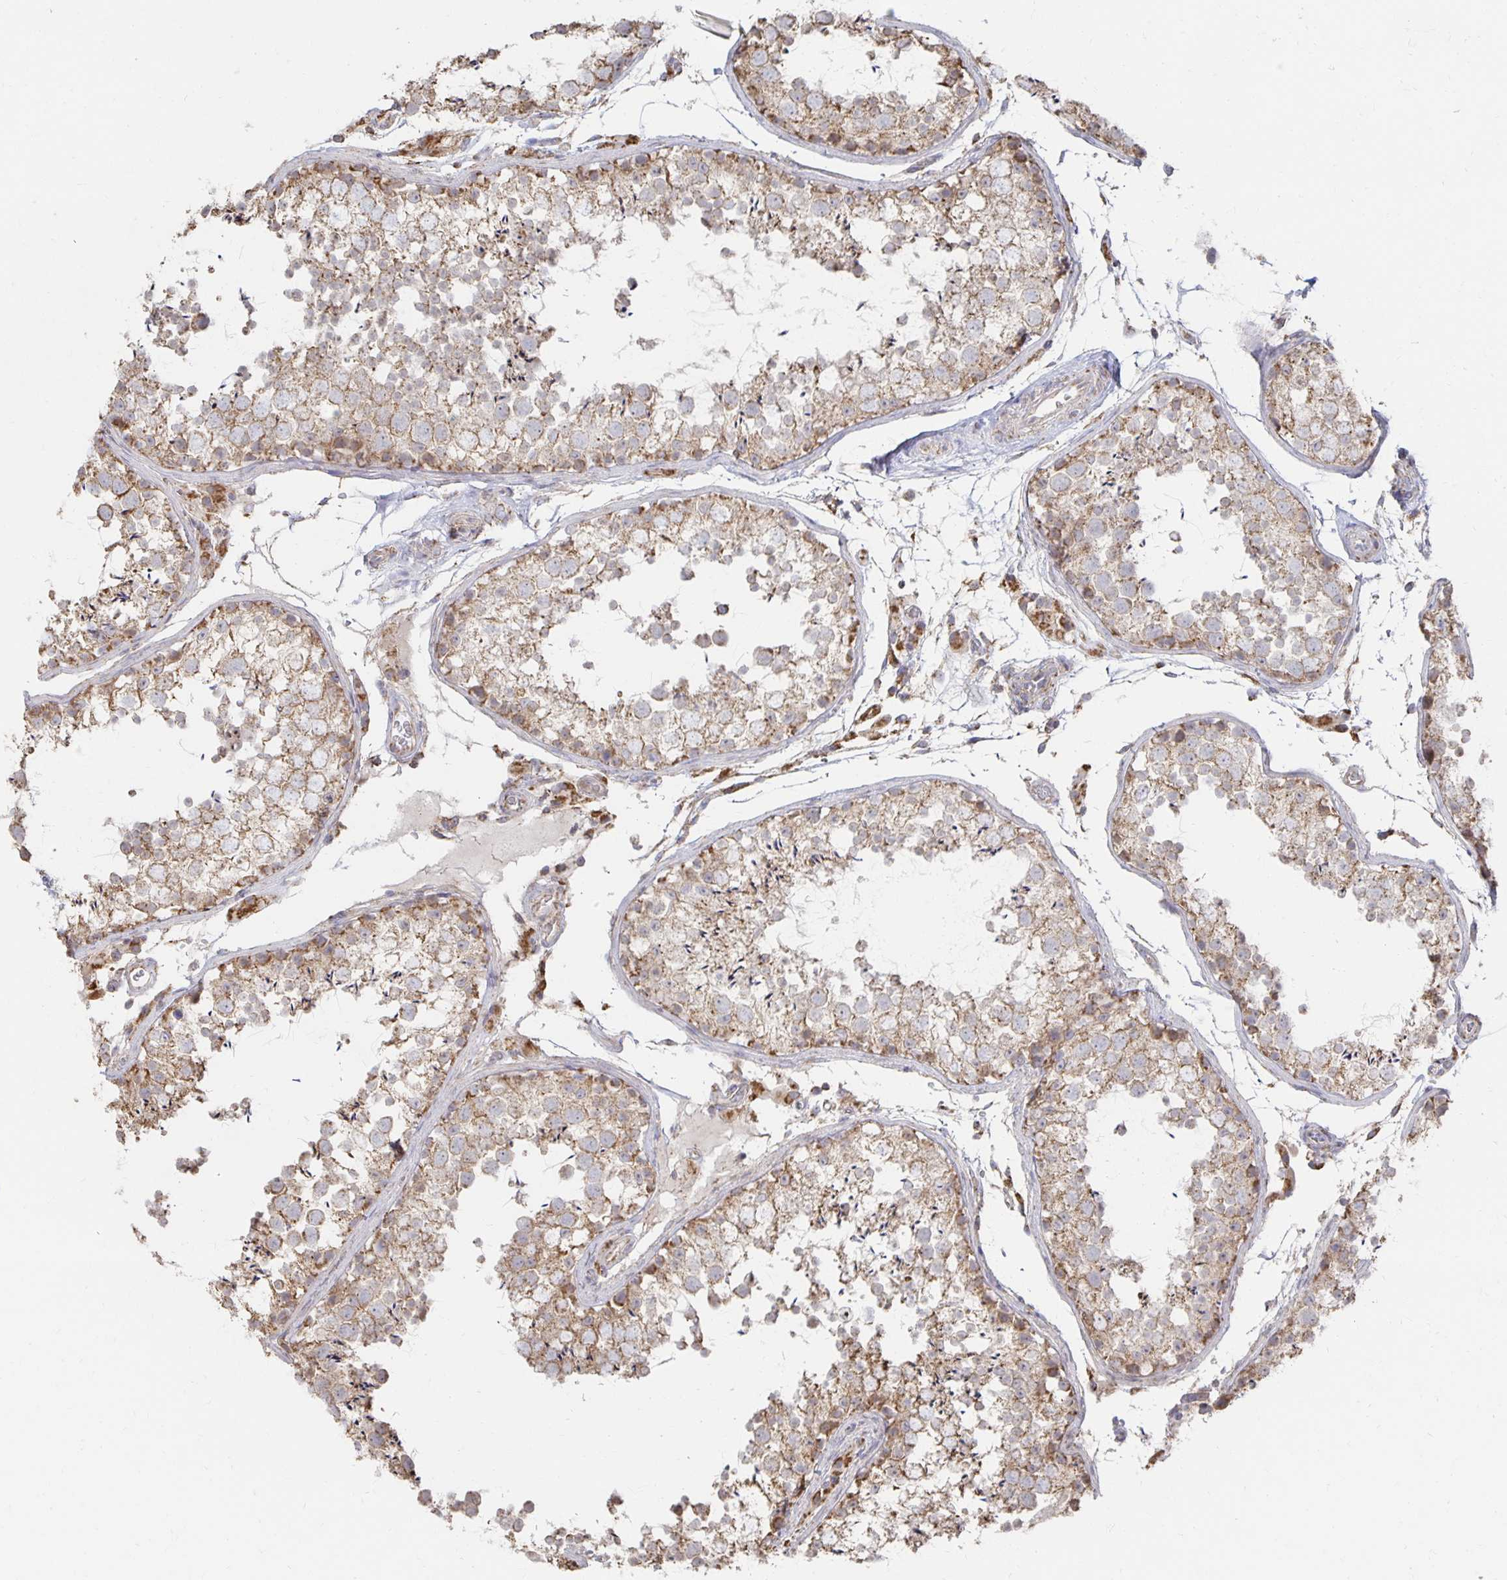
{"staining": {"intensity": "moderate", "quantity": "25%-75%", "location": "cytoplasmic/membranous"}, "tissue": "testis", "cell_type": "Cells in seminiferous ducts", "image_type": "normal", "snomed": [{"axis": "morphology", "description": "Normal tissue, NOS"}, {"axis": "topography", "description": "Testis"}], "caption": "Testis stained for a protein (brown) displays moderate cytoplasmic/membranous positive expression in approximately 25%-75% of cells in seminiferous ducts.", "gene": "NKX2", "patient": {"sex": "male", "age": 29}}